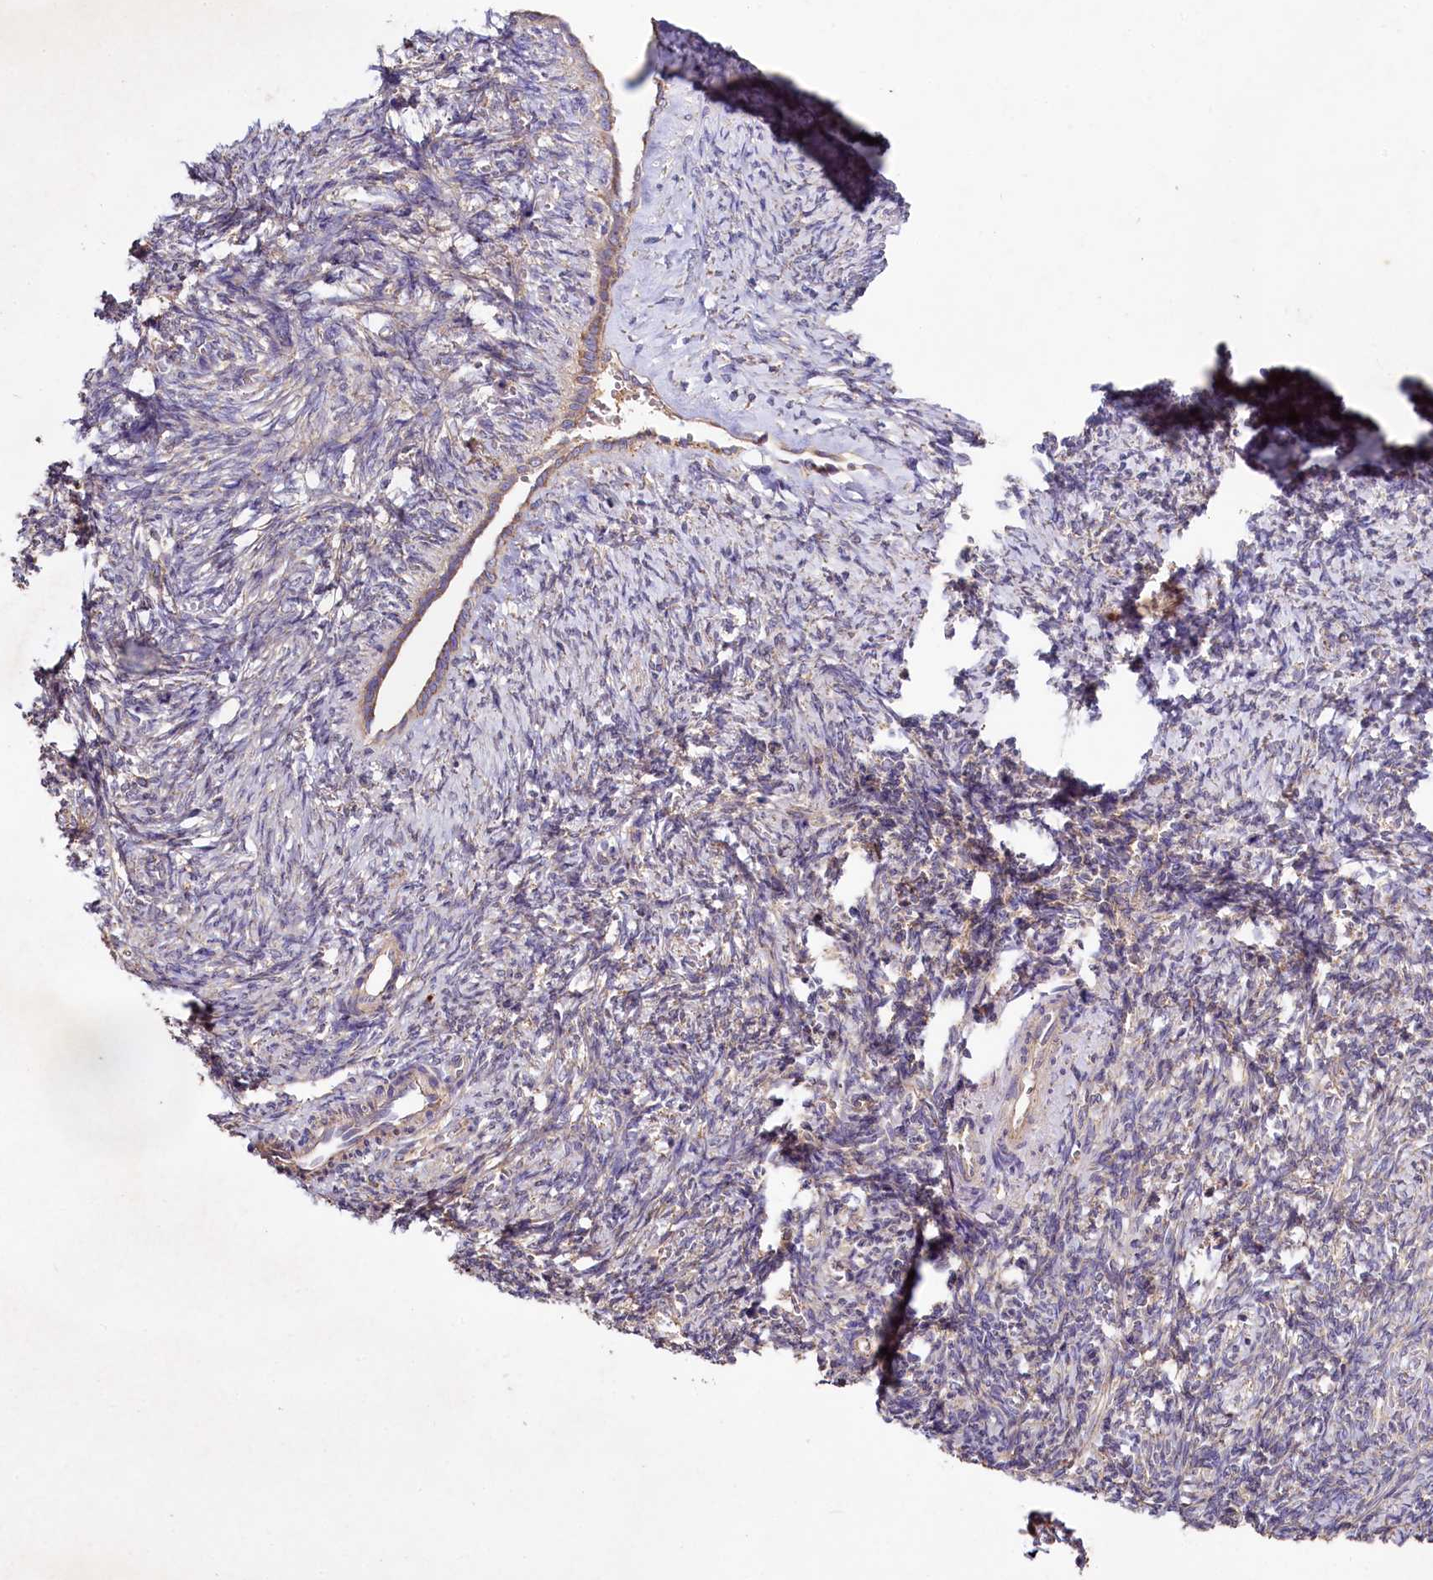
{"staining": {"intensity": "moderate", "quantity": ">75%", "location": "cytoplasmic/membranous"}, "tissue": "ovary", "cell_type": "Follicle cells", "image_type": "normal", "snomed": [{"axis": "morphology", "description": "Normal tissue, NOS"}, {"axis": "topography", "description": "Ovary"}], "caption": "Protein expression analysis of unremarkable ovary exhibits moderate cytoplasmic/membranous staining in approximately >75% of follicle cells. (DAB (3,3'-diaminobenzidine) = brown stain, brightfield microscopy at high magnification).", "gene": "SPRYD3", "patient": {"sex": "female", "age": 41}}